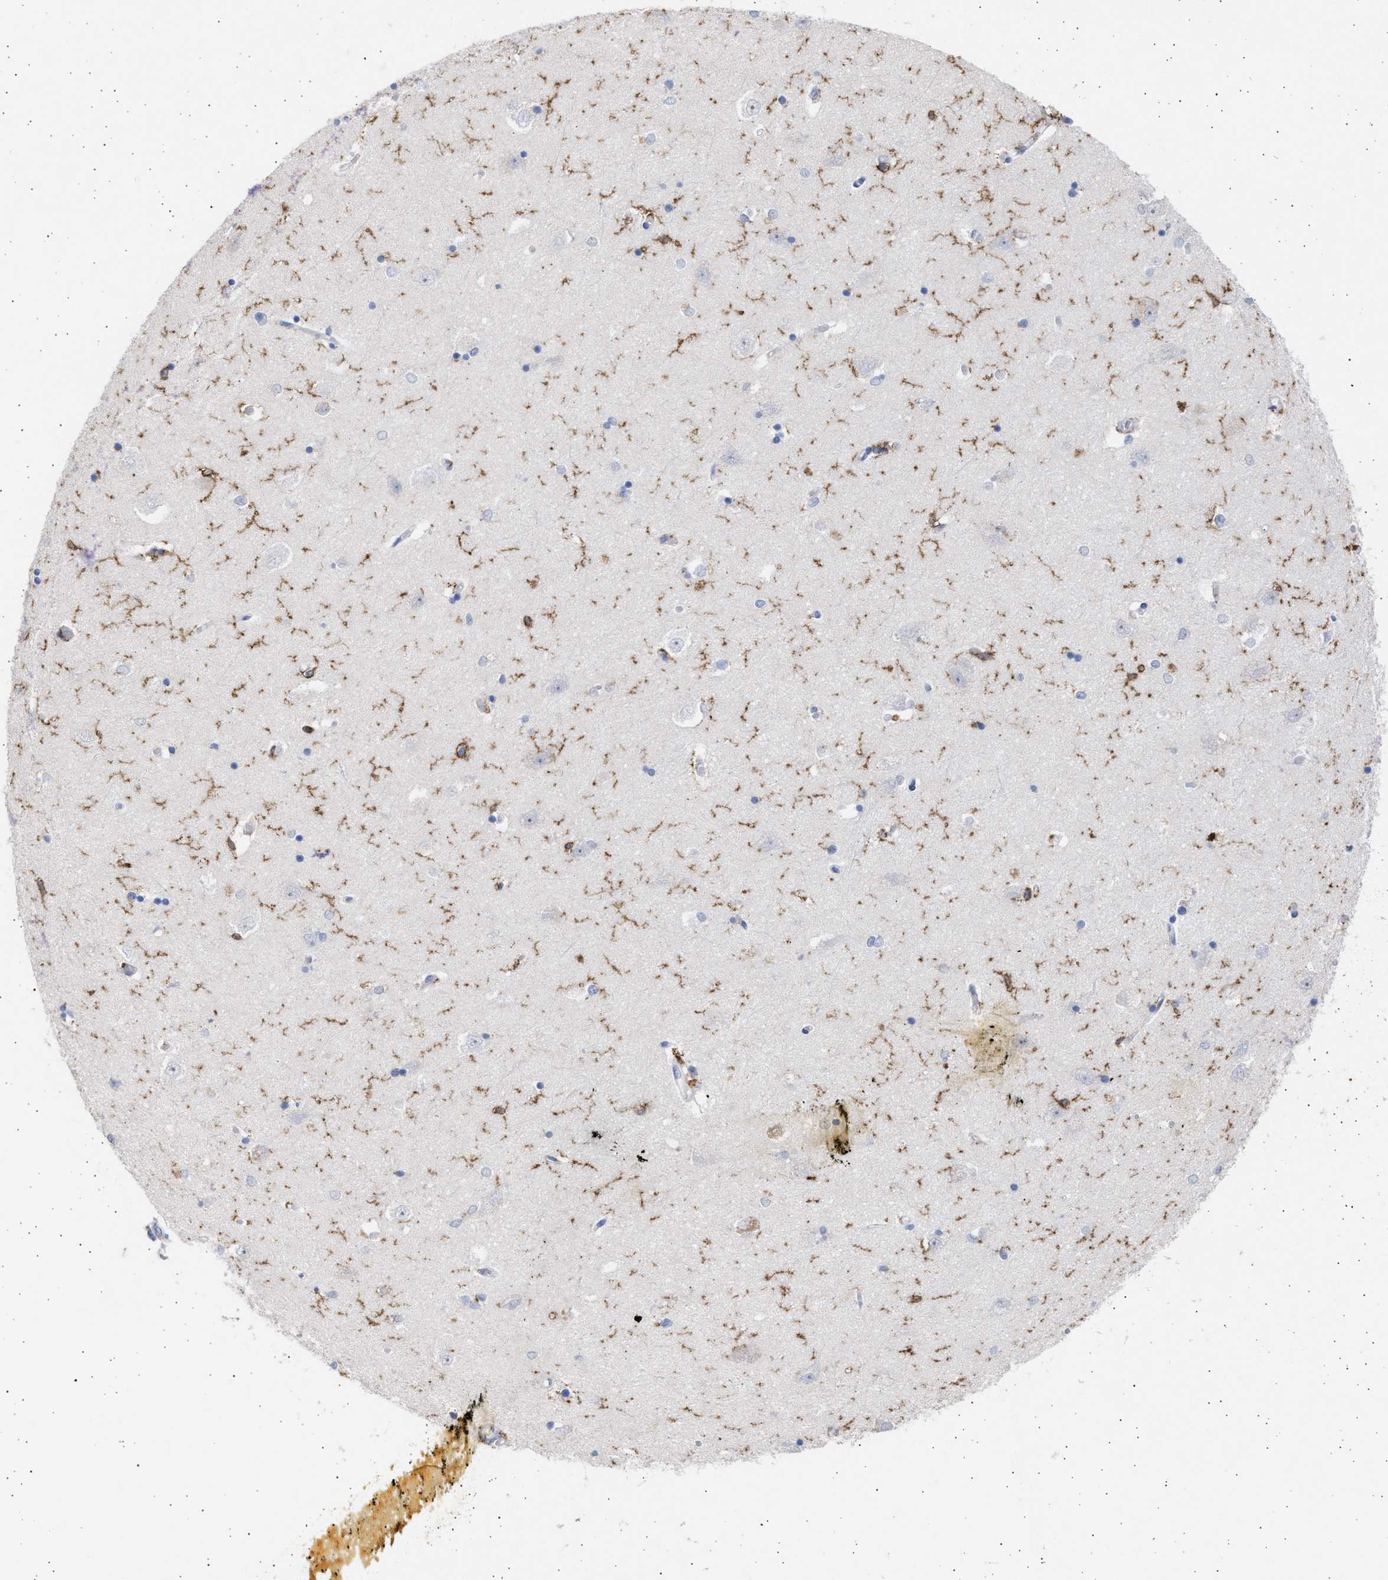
{"staining": {"intensity": "moderate", "quantity": "<25%", "location": "cytoplasmic/membranous"}, "tissue": "hippocampus", "cell_type": "Glial cells", "image_type": "normal", "snomed": [{"axis": "morphology", "description": "Normal tissue, NOS"}, {"axis": "topography", "description": "Hippocampus"}], "caption": "The image reveals immunohistochemical staining of normal hippocampus. There is moderate cytoplasmic/membranous staining is seen in approximately <25% of glial cells.", "gene": "FCER1A", "patient": {"sex": "male", "age": 45}}